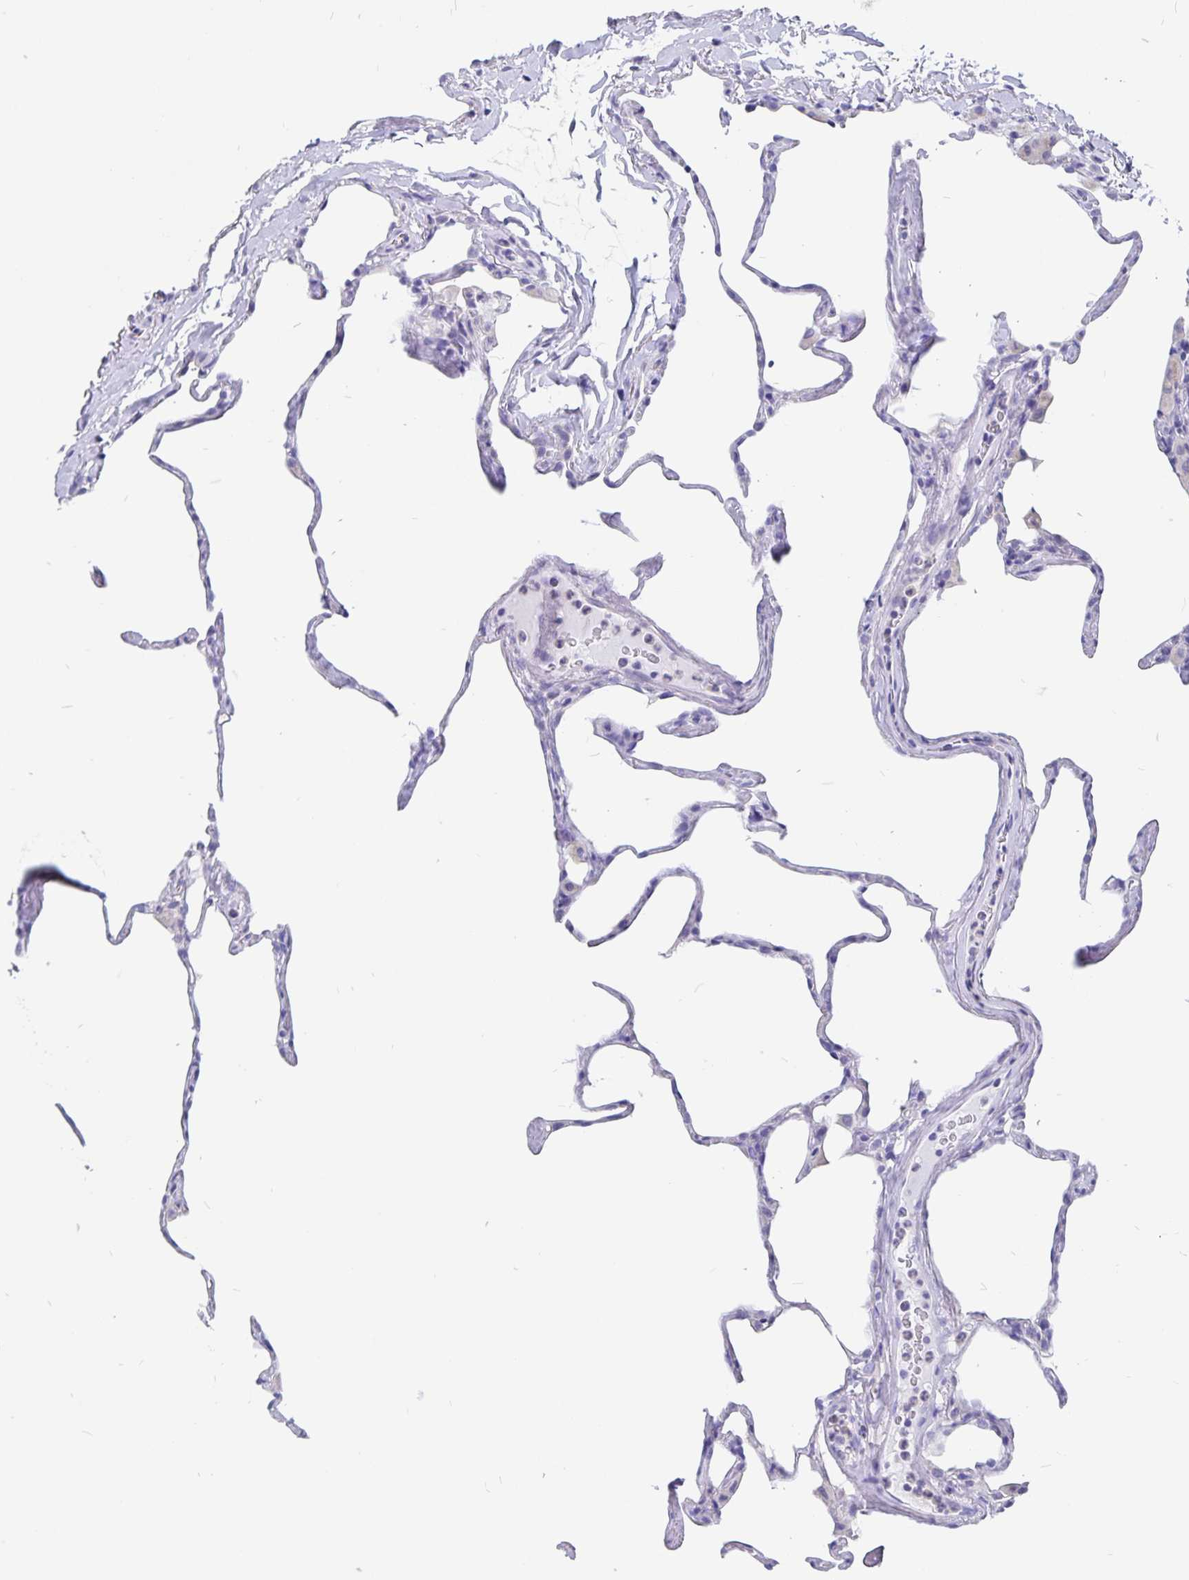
{"staining": {"intensity": "negative", "quantity": "none", "location": "none"}, "tissue": "lung", "cell_type": "Alveolar cells", "image_type": "normal", "snomed": [{"axis": "morphology", "description": "Normal tissue, NOS"}, {"axis": "topography", "description": "Lung"}], "caption": "IHC of normal lung exhibits no positivity in alveolar cells.", "gene": "SNTN", "patient": {"sex": "male", "age": 65}}